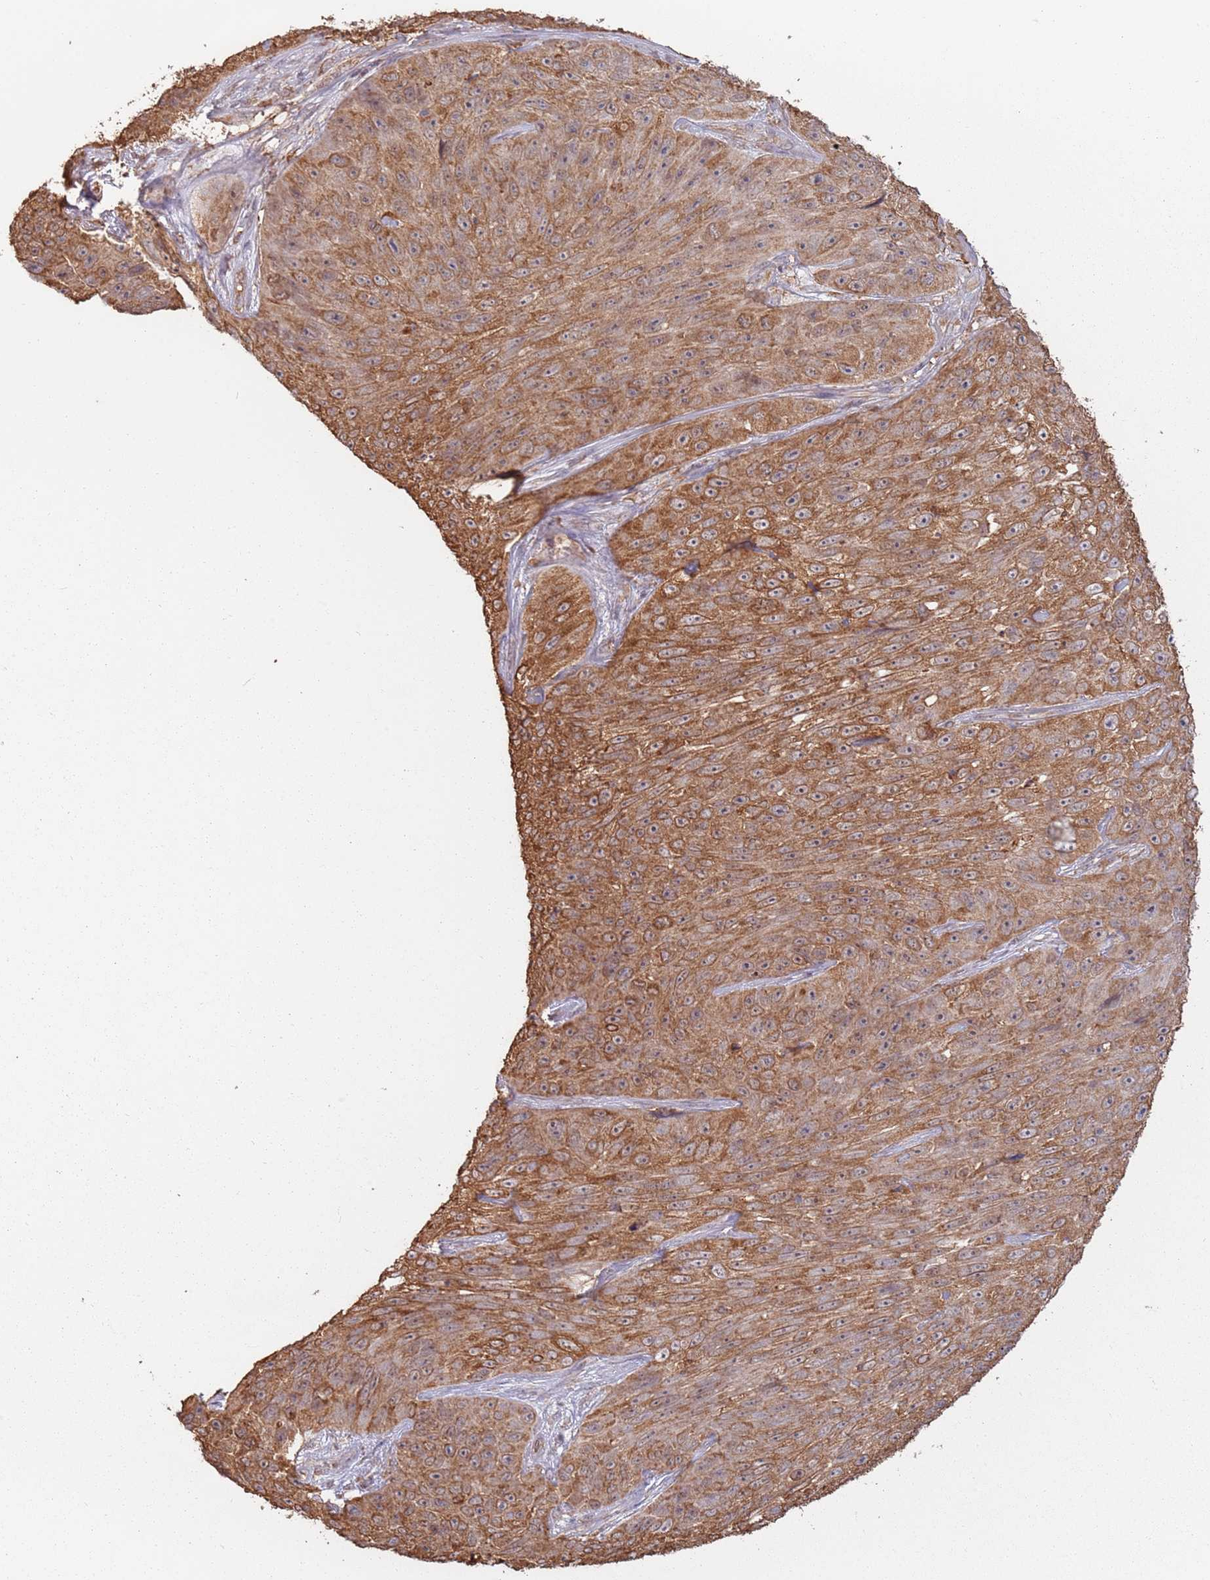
{"staining": {"intensity": "moderate", "quantity": ">75%", "location": "cytoplasmic/membranous"}, "tissue": "skin cancer", "cell_type": "Tumor cells", "image_type": "cancer", "snomed": [{"axis": "morphology", "description": "Squamous cell carcinoma, NOS"}, {"axis": "topography", "description": "Skin"}], "caption": "Skin cancer stained for a protein reveals moderate cytoplasmic/membranous positivity in tumor cells.", "gene": "ATOSB", "patient": {"sex": "female", "age": 87}}